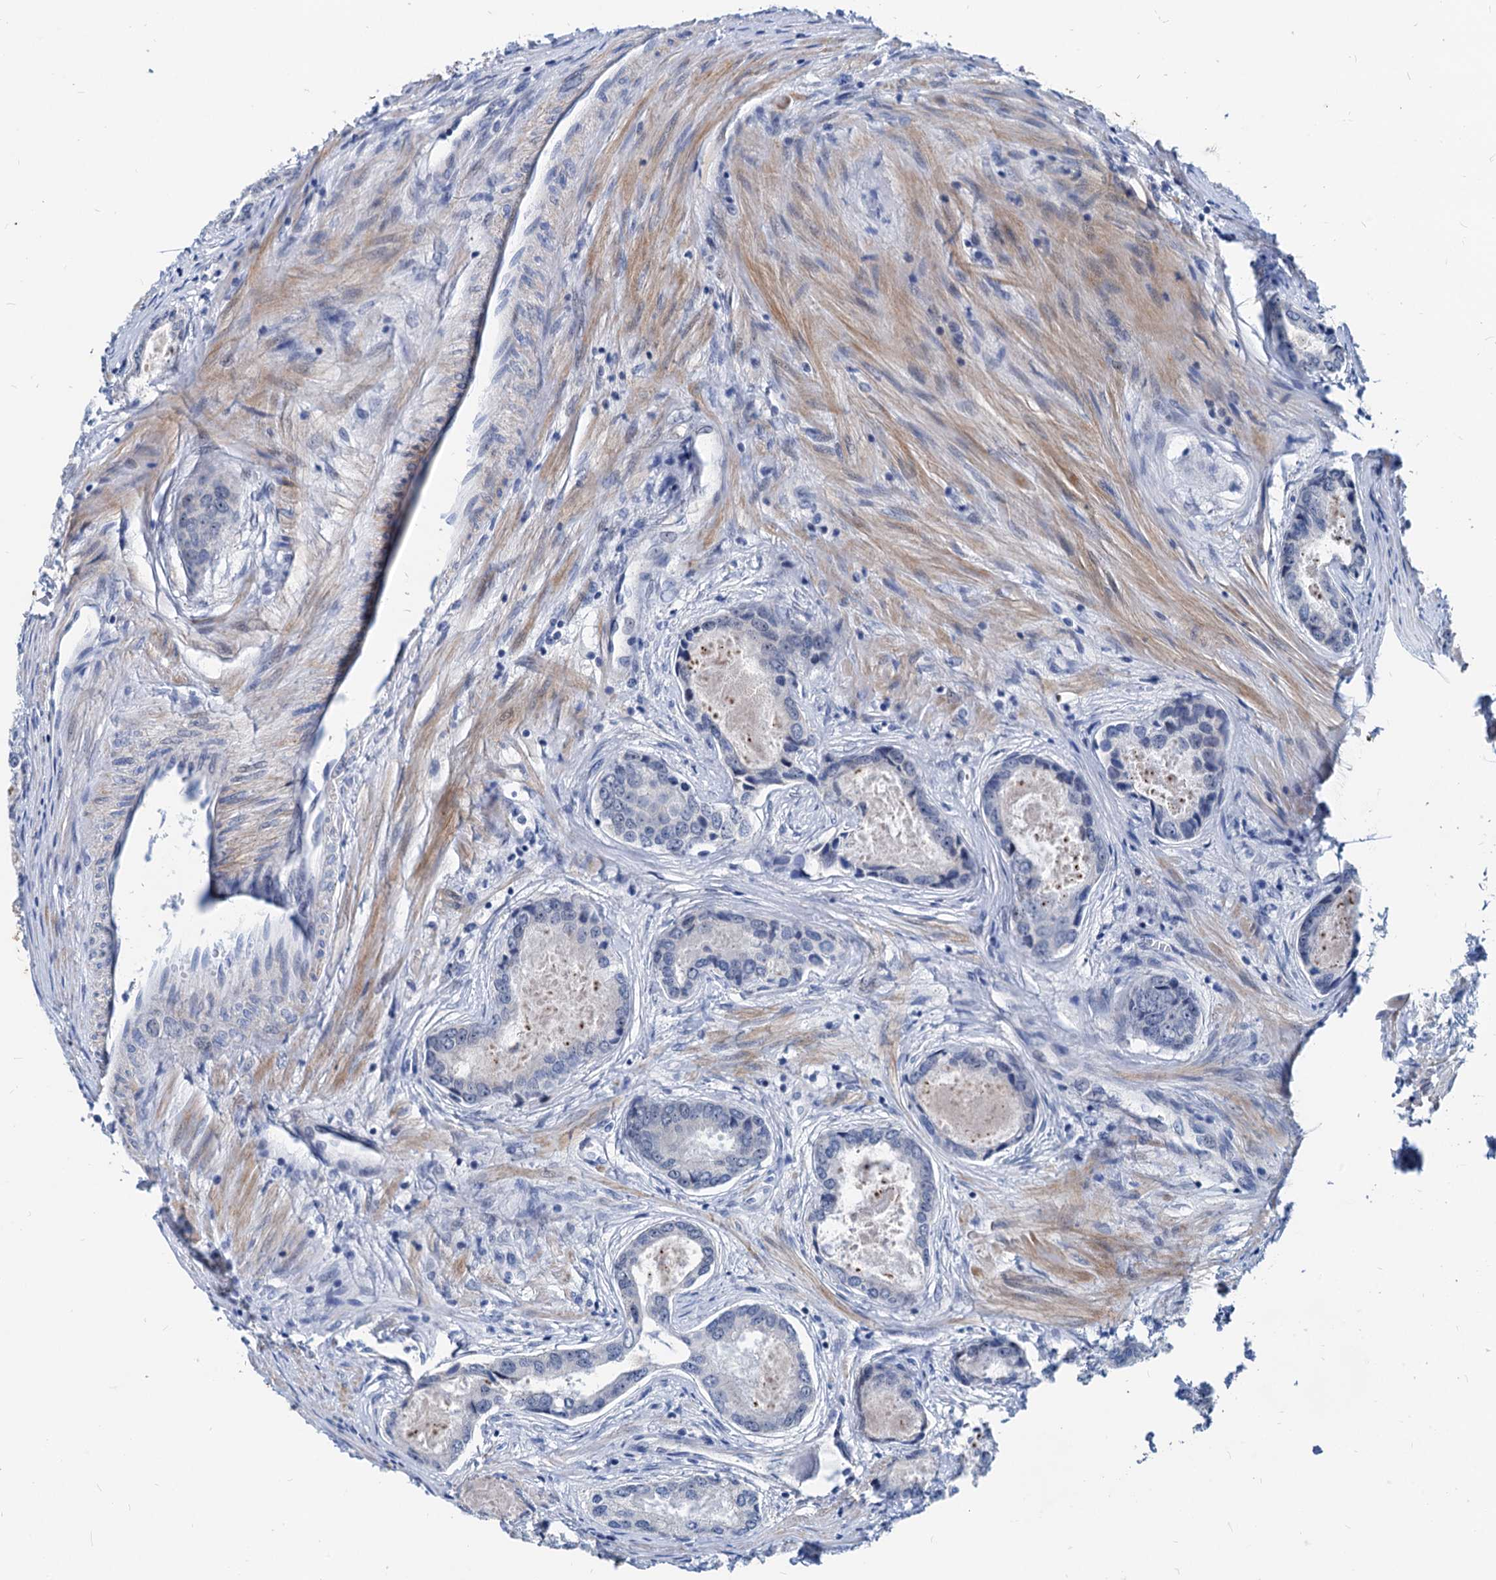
{"staining": {"intensity": "negative", "quantity": "none", "location": "none"}, "tissue": "prostate cancer", "cell_type": "Tumor cells", "image_type": "cancer", "snomed": [{"axis": "morphology", "description": "Adenocarcinoma, Low grade"}, {"axis": "topography", "description": "Prostate"}], "caption": "Immunohistochemical staining of prostate cancer (low-grade adenocarcinoma) demonstrates no significant positivity in tumor cells.", "gene": "HSF2", "patient": {"sex": "male", "age": 68}}